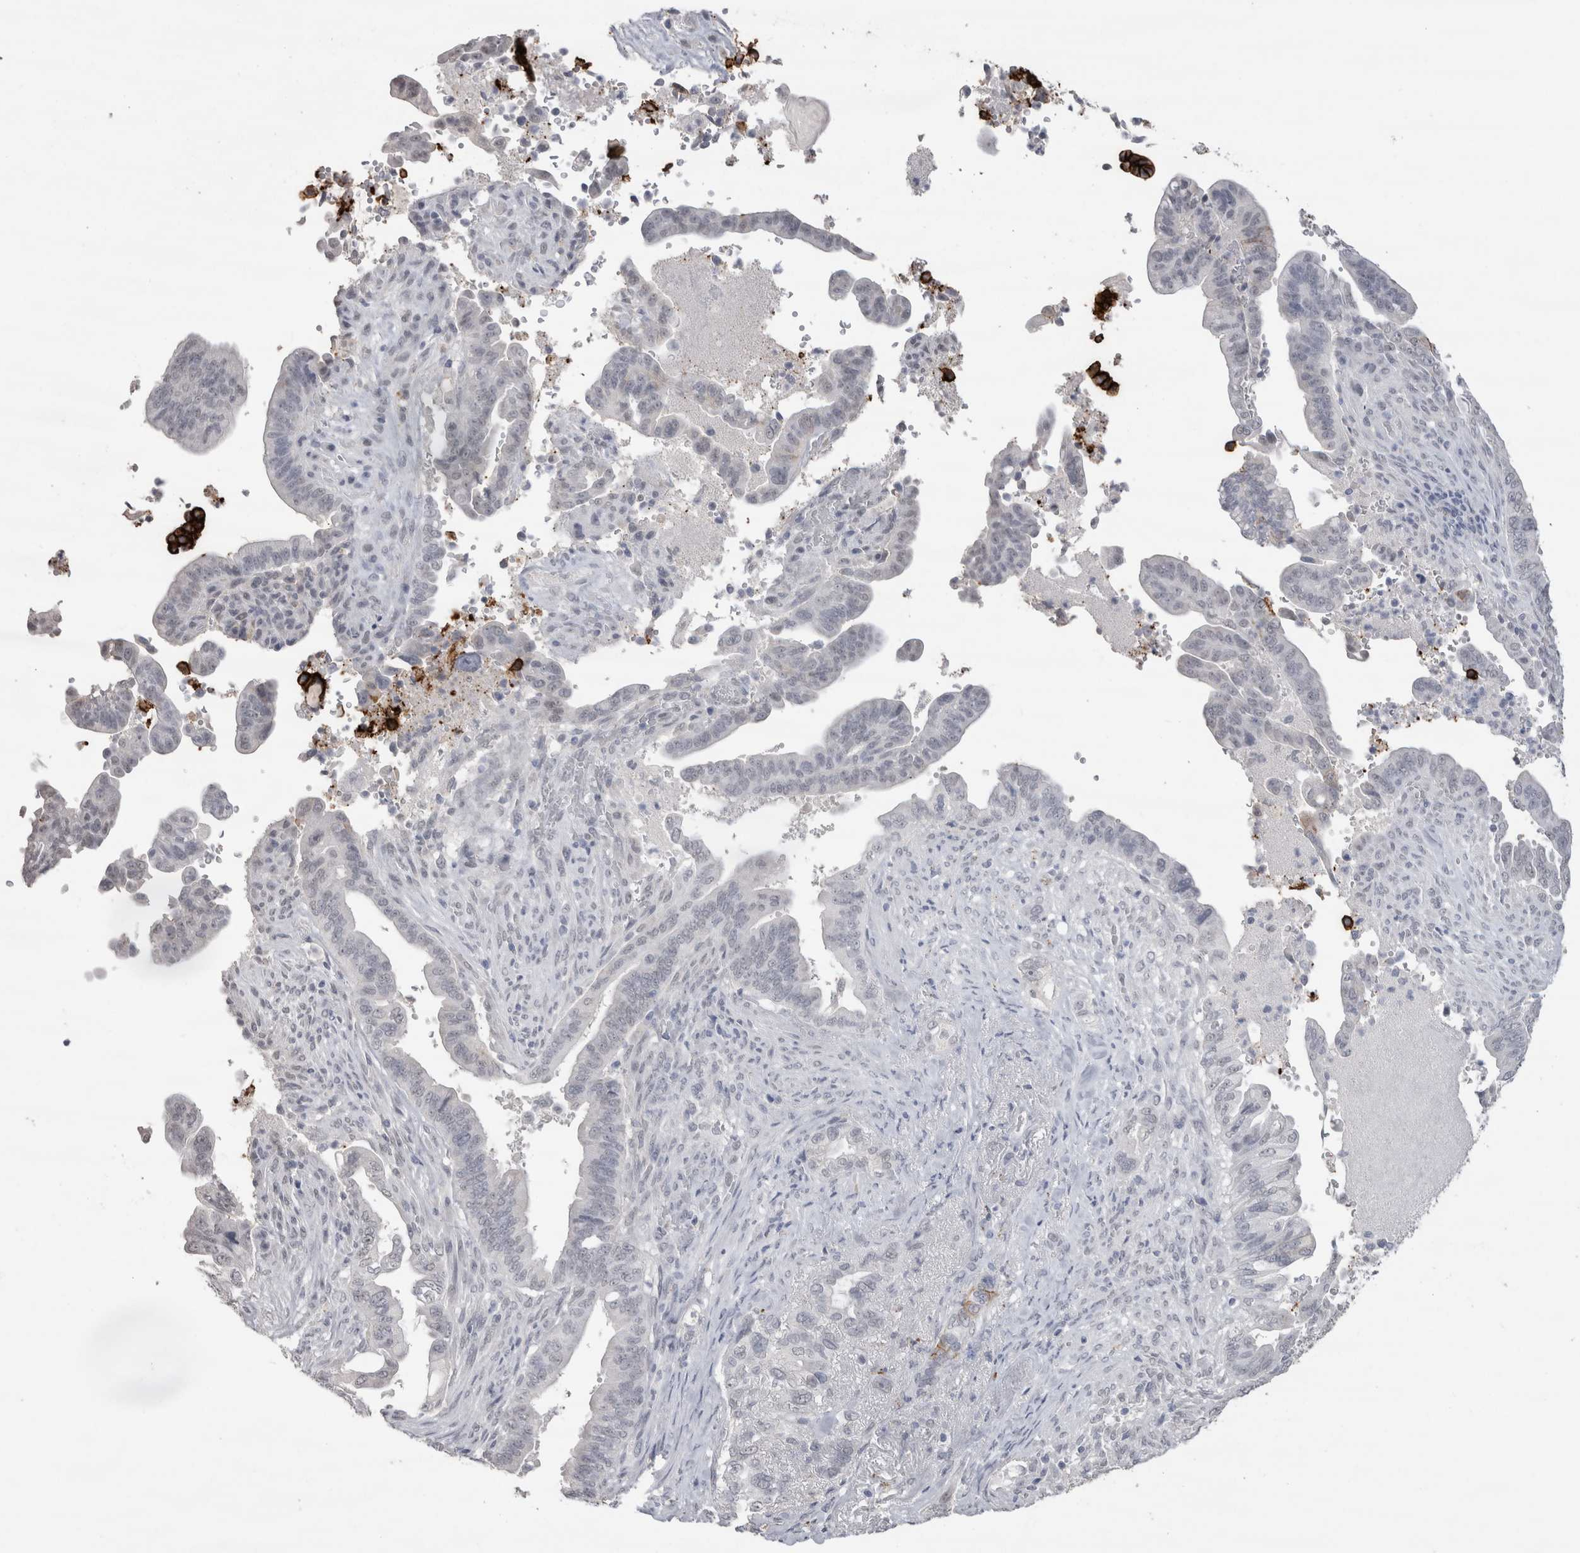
{"staining": {"intensity": "strong", "quantity": "<25%", "location": "cytoplasmic/membranous"}, "tissue": "pancreatic cancer", "cell_type": "Tumor cells", "image_type": "cancer", "snomed": [{"axis": "morphology", "description": "Adenocarcinoma, NOS"}, {"axis": "topography", "description": "Pancreas"}], "caption": "Strong cytoplasmic/membranous staining for a protein is seen in about <25% of tumor cells of pancreatic cancer using IHC.", "gene": "CDH17", "patient": {"sex": "male", "age": 70}}